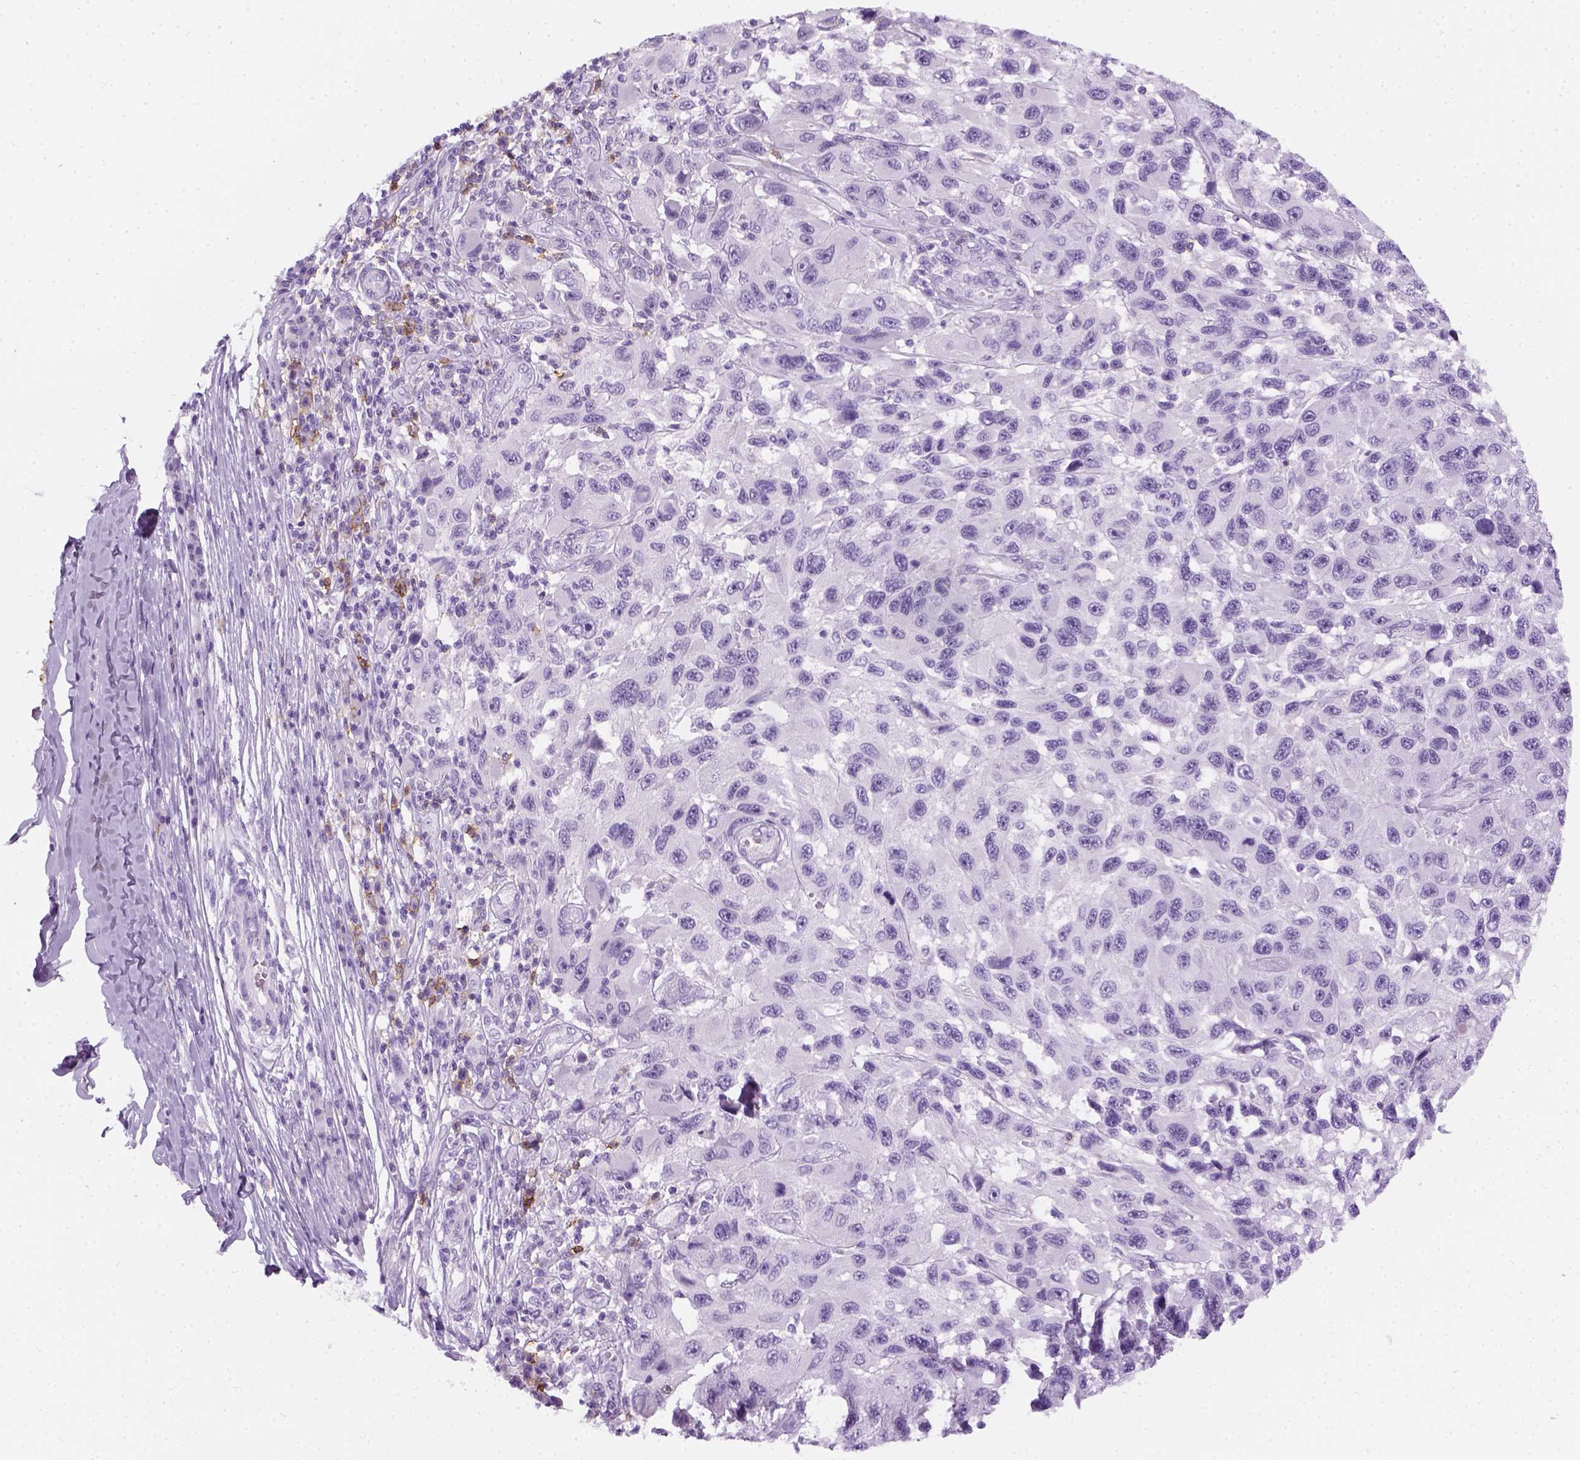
{"staining": {"intensity": "negative", "quantity": "none", "location": "none"}, "tissue": "melanoma", "cell_type": "Tumor cells", "image_type": "cancer", "snomed": [{"axis": "morphology", "description": "Malignant melanoma, NOS"}, {"axis": "topography", "description": "Skin"}], "caption": "Malignant melanoma was stained to show a protein in brown. There is no significant staining in tumor cells.", "gene": "AQP3", "patient": {"sex": "male", "age": 53}}